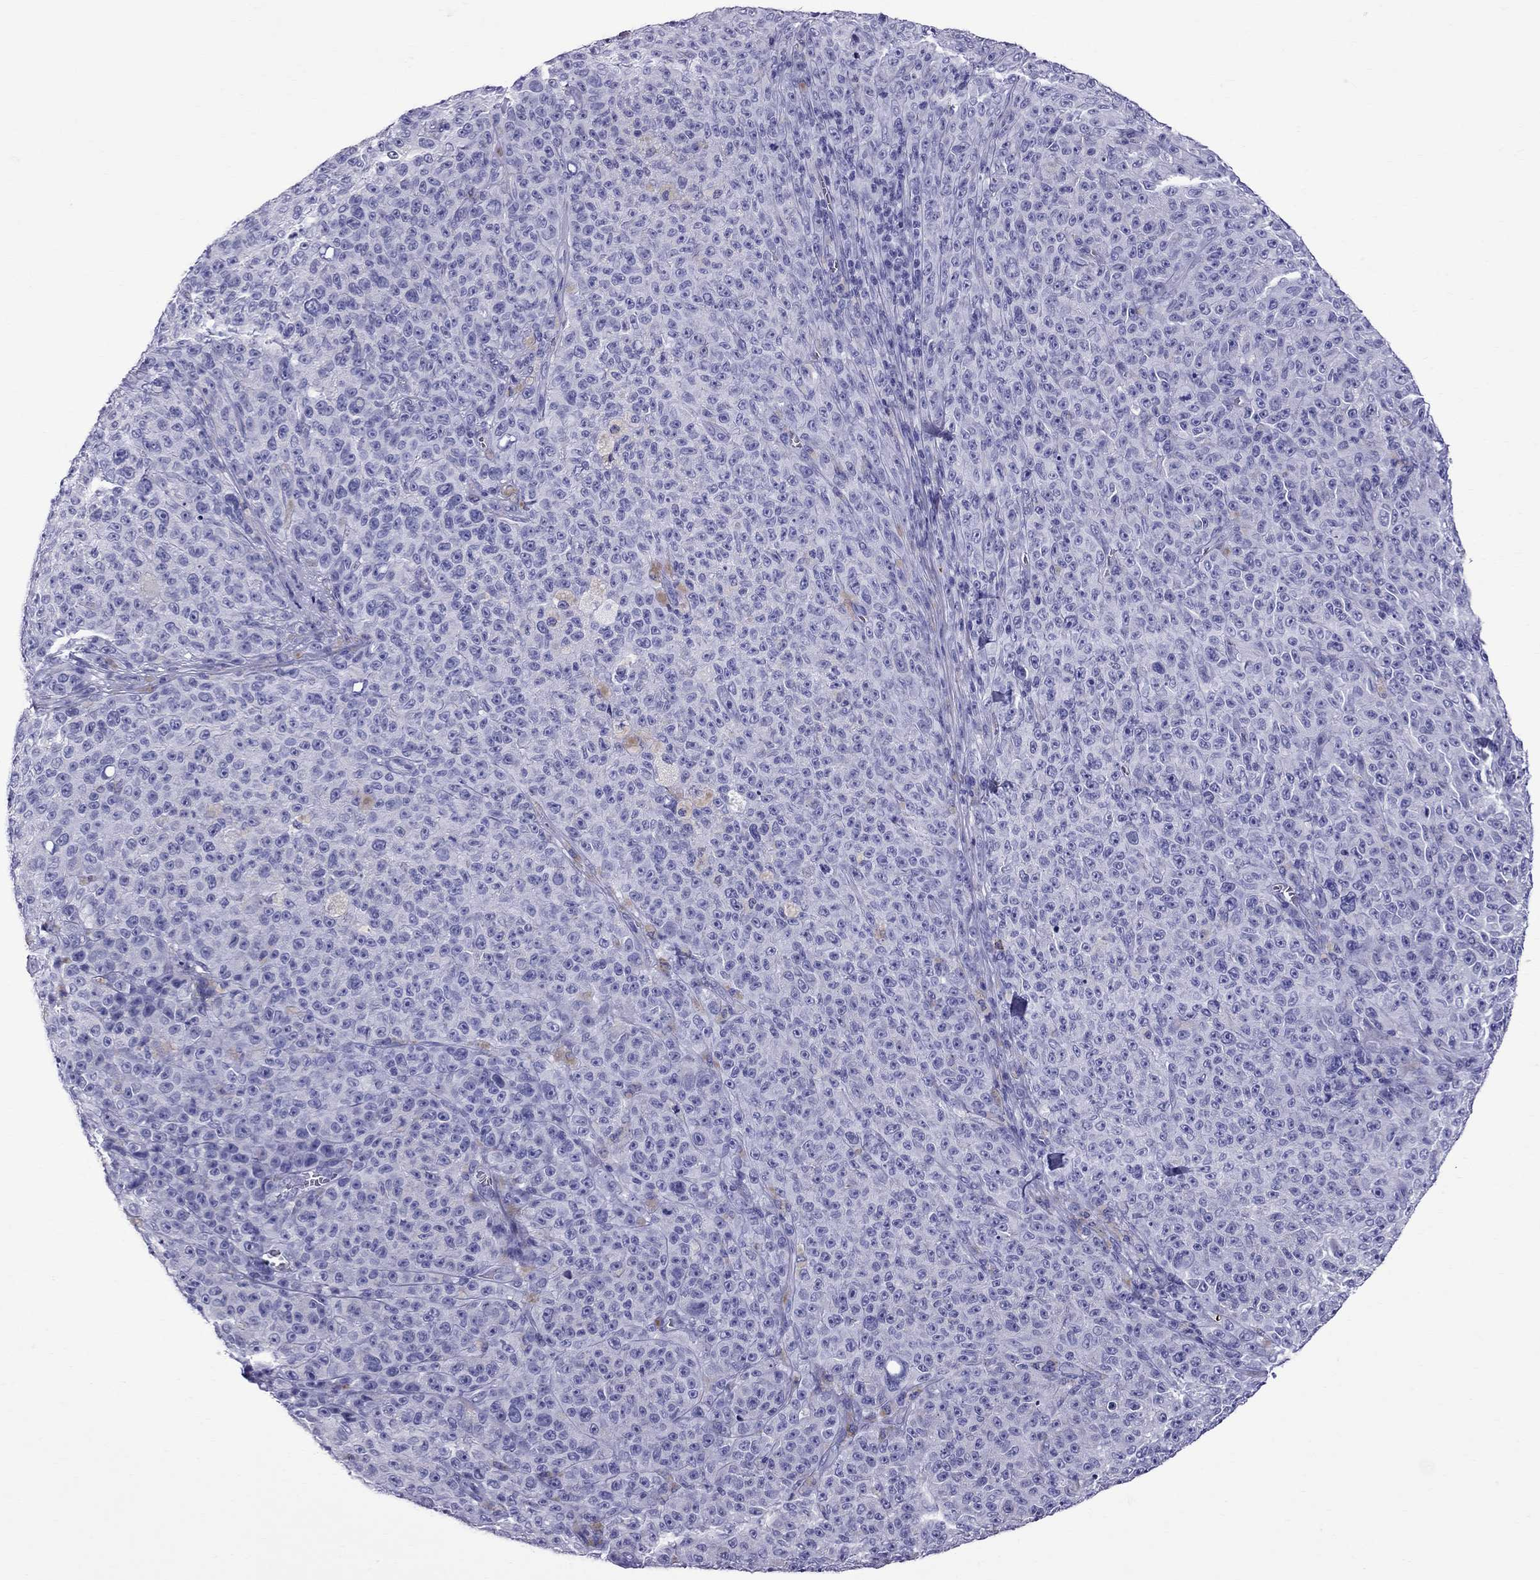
{"staining": {"intensity": "negative", "quantity": "none", "location": "none"}, "tissue": "melanoma", "cell_type": "Tumor cells", "image_type": "cancer", "snomed": [{"axis": "morphology", "description": "Malignant melanoma, NOS"}, {"axis": "topography", "description": "Skin"}], "caption": "Malignant melanoma stained for a protein using immunohistochemistry (IHC) shows no staining tumor cells.", "gene": "SCART1", "patient": {"sex": "female", "age": 82}}